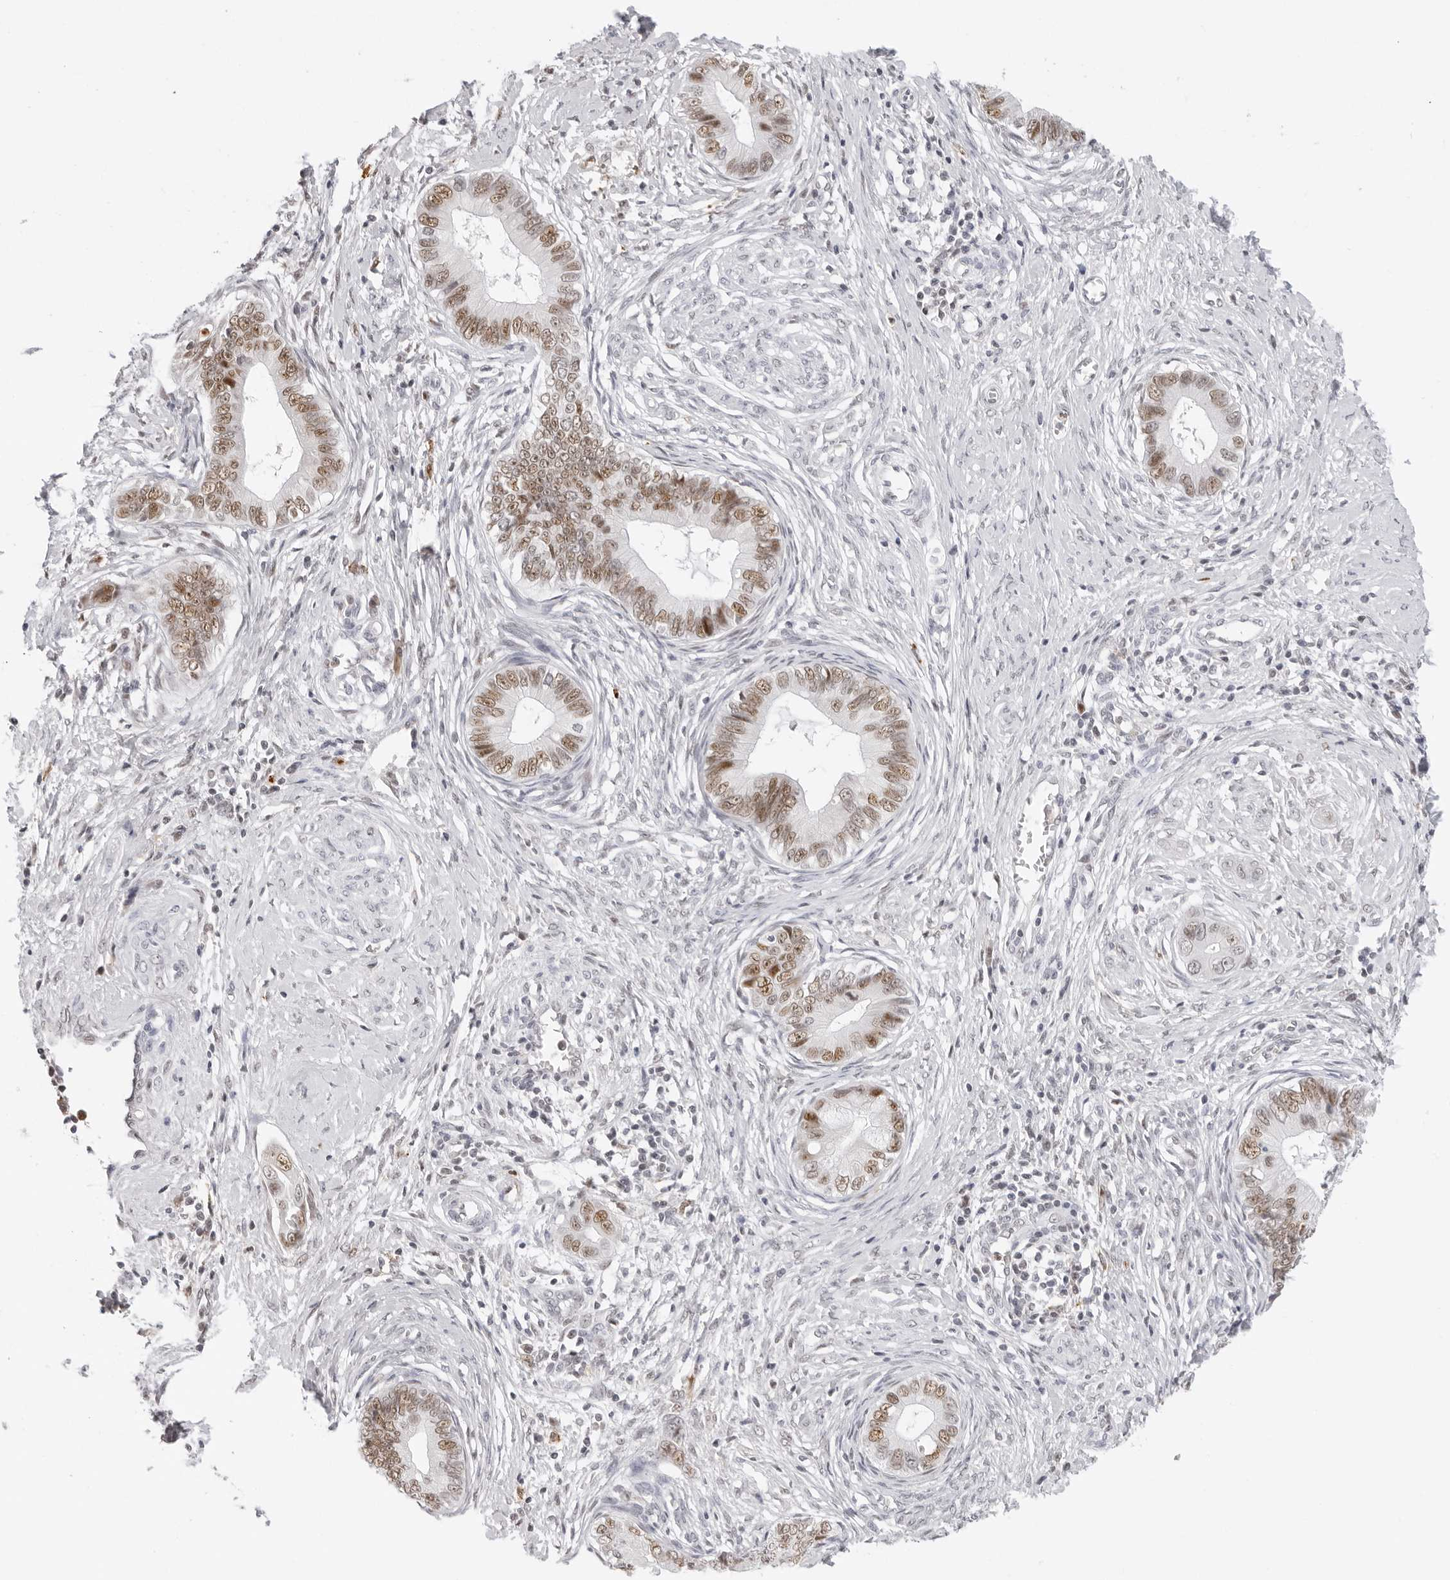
{"staining": {"intensity": "moderate", "quantity": ">75%", "location": "nuclear"}, "tissue": "cervical cancer", "cell_type": "Tumor cells", "image_type": "cancer", "snomed": [{"axis": "morphology", "description": "Adenocarcinoma, NOS"}, {"axis": "topography", "description": "Cervix"}], "caption": "Cervical cancer tissue demonstrates moderate nuclear positivity in about >75% of tumor cells, visualized by immunohistochemistry. (DAB (3,3'-diaminobenzidine) IHC, brown staining for protein, blue staining for nuclei).", "gene": "MSH6", "patient": {"sex": "female", "age": 44}}